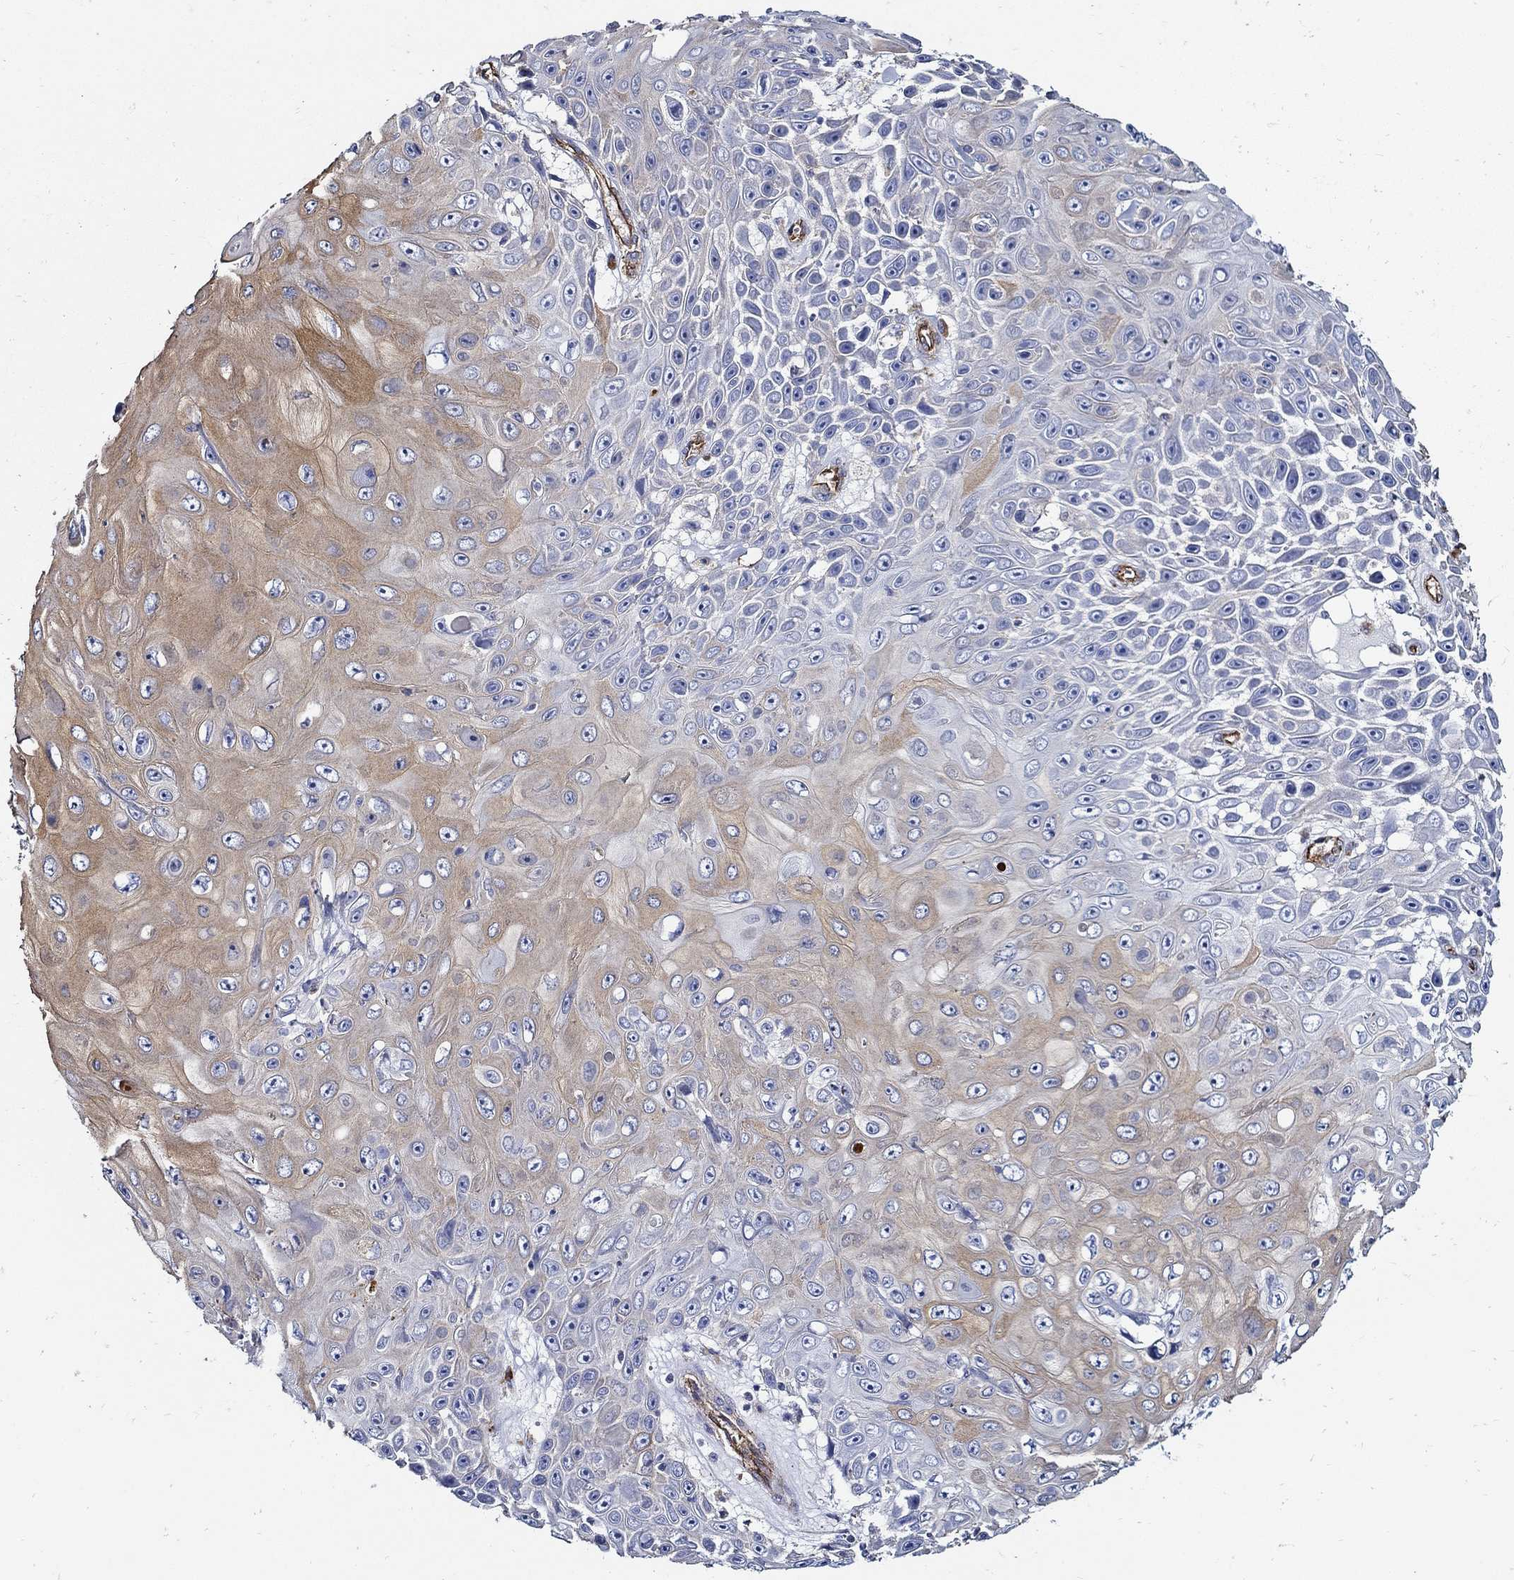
{"staining": {"intensity": "moderate", "quantity": "25%-75%", "location": "cytoplasmic/membranous"}, "tissue": "skin cancer", "cell_type": "Tumor cells", "image_type": "cancer", "snomed": [{"axis": "morphology", "description": "Squamous cell carcinoma, NOS"}, {"axis": "topography", "description": "Skin"}], "caption": "Tumor cells display medium levels of moderate cytoplasmic/membranous staining in about 25%-75% of cells in squamous cell carcinoma (skin). The staining is performed using DAB brown chromogen to label protein expression. The nuclei are counter-stained blue using hematoxylin.", "gene": "APBB3", "patient": {"sex": "male", "age": 82}}